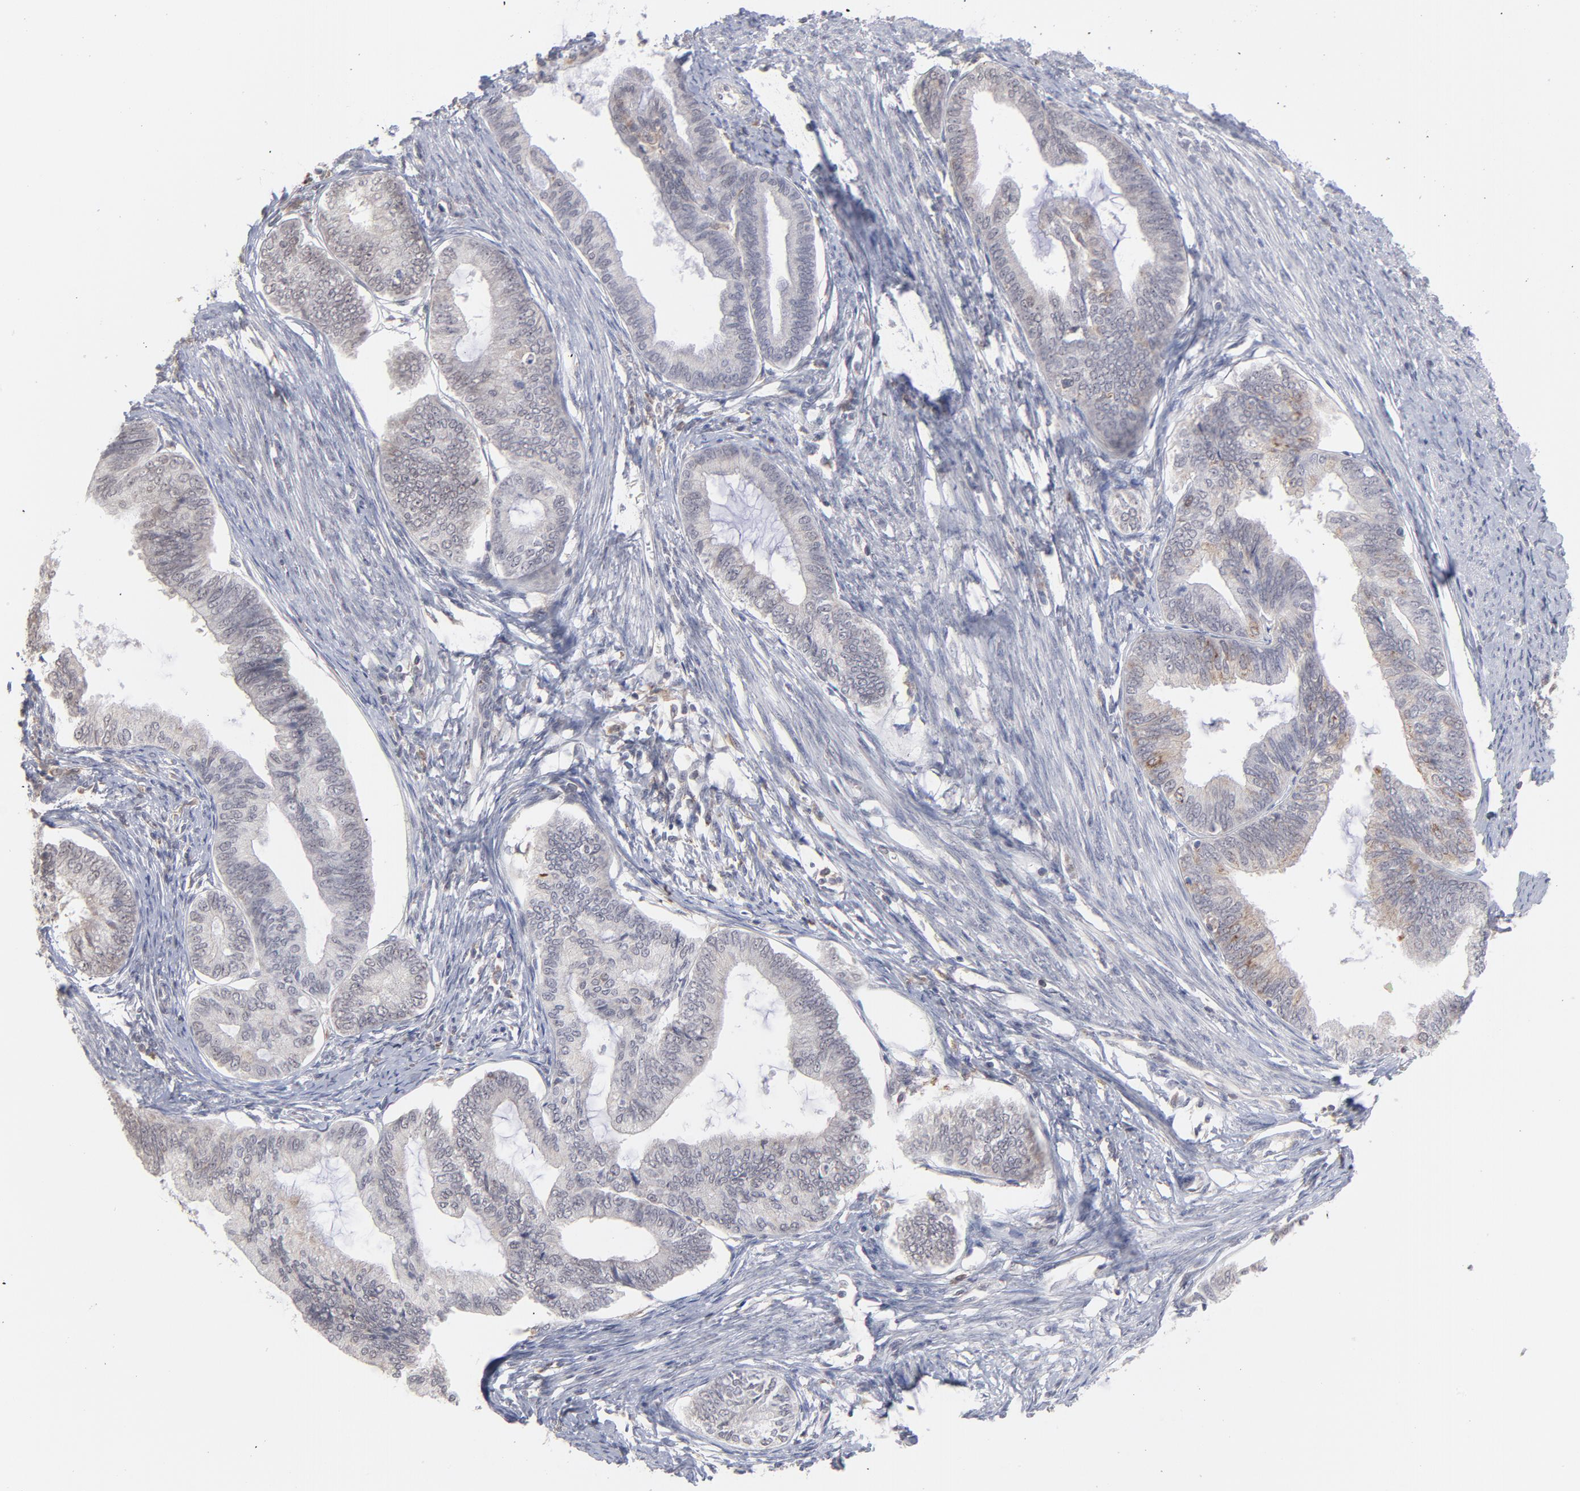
{"staining": {"intensity": "negative", "quantity": "none", "location": "none"}, "tissue": "endometrial cancer", "cell_type": "Tumor cells", "image_type": "cancer", "snomed": [{"axis": "morphology", "description": "Adenocarcinoma, NOS"}, {"axis": "topography", "description": "Endometrium"}], "caption": "A high-resolution image shows IHC staining of endometrial cancer (adenocarcinoma), which displays no significant positivity in tumor cells.", "gene": "OAS1", "patient": {"sex": "female", "age": 86}}